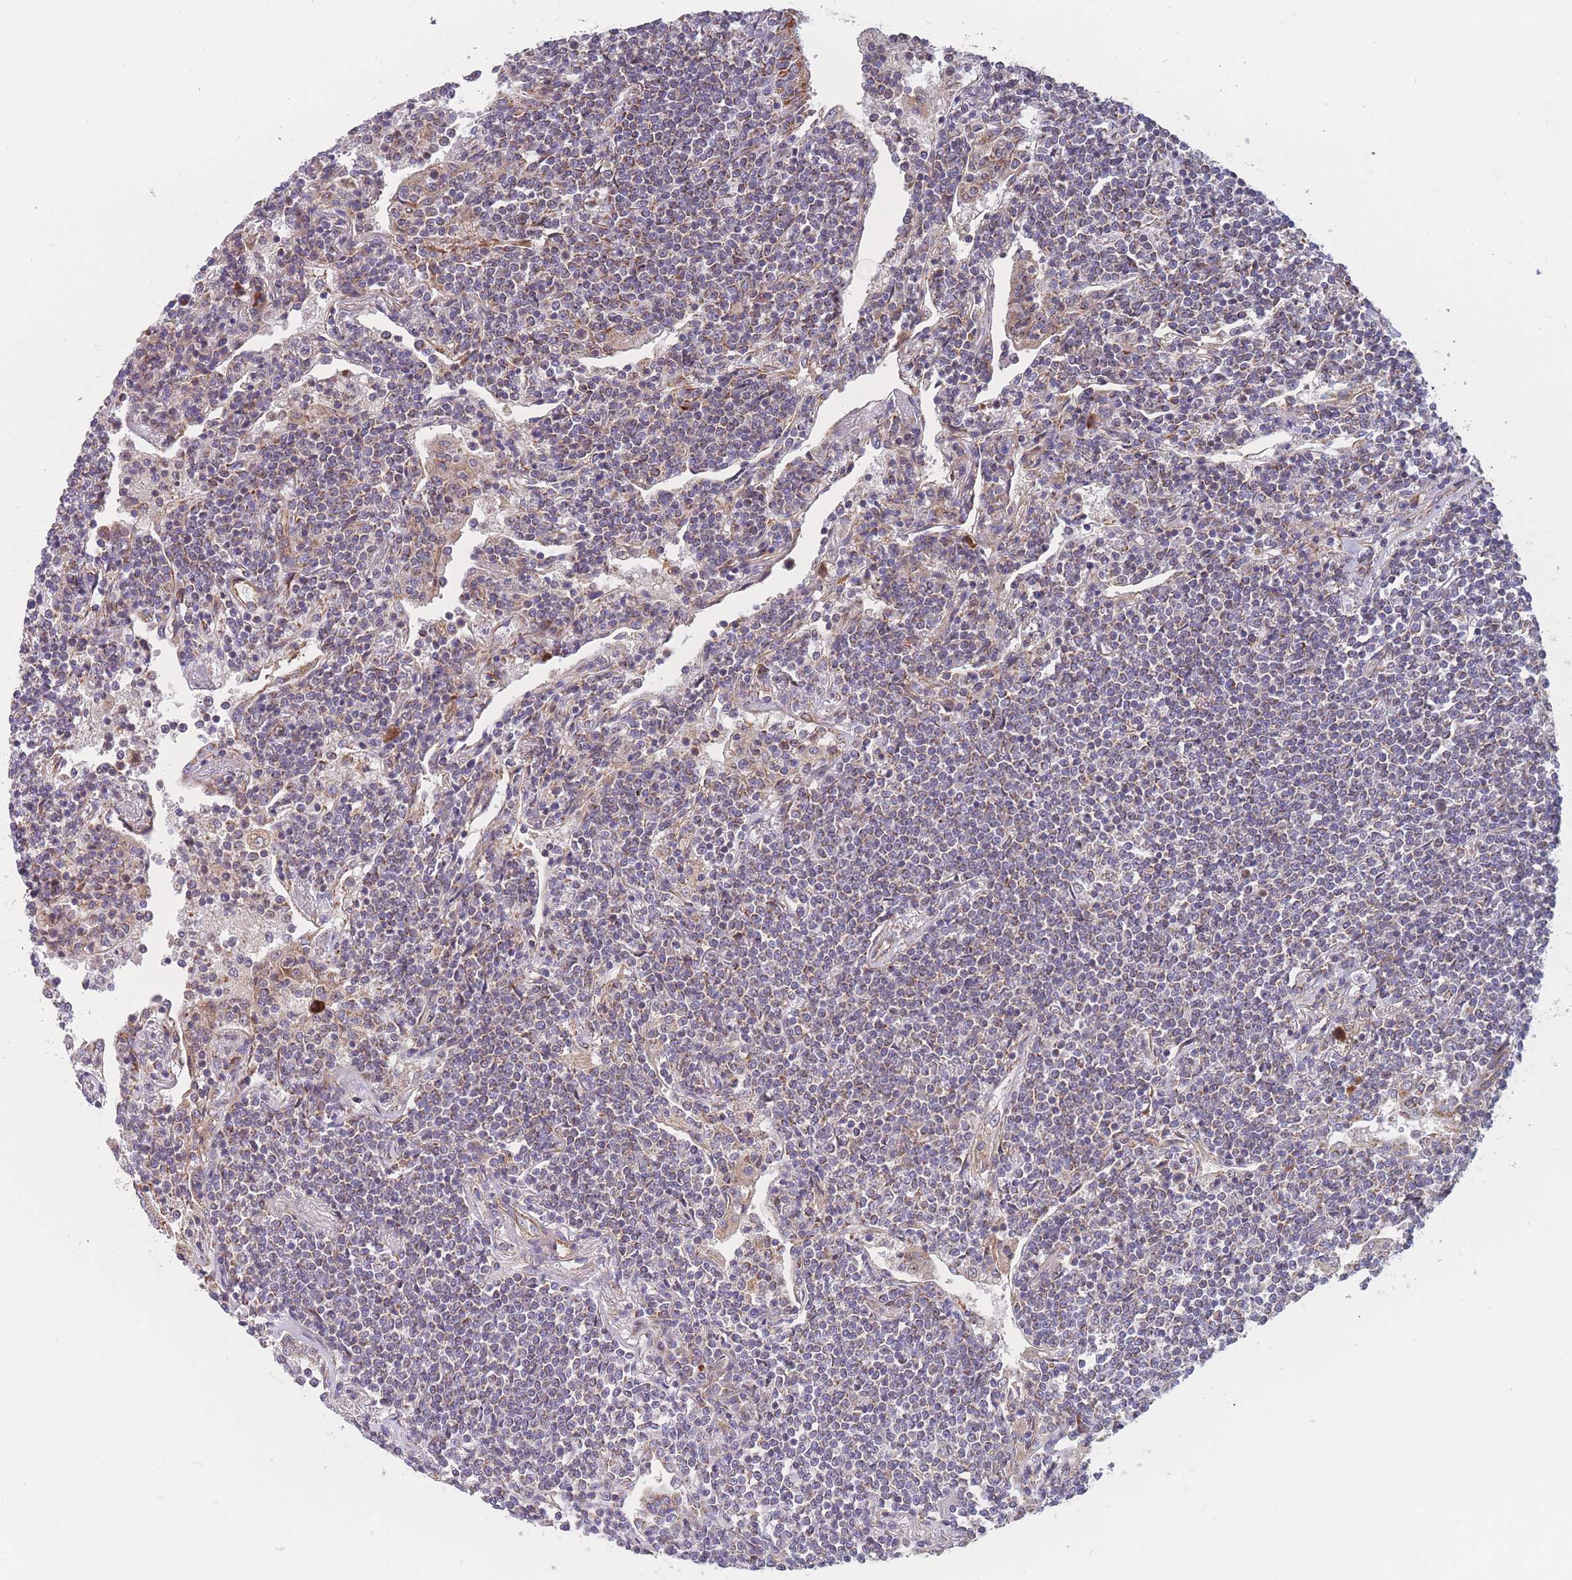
{"staining": {"intensity": "weak", "quantity": "<25%", "location": "cytoplasmic/membranous"}, "tissue": "lymphoma", "cell_type": "Tumor cells", "image_type": "cancer", "snomed": [{"axis": "morphology", "description": "Malignant lymphoma, non-Hodgkin's type, Low grade"}, {"axis": "topography", "description": "Lung"}], "caption": "Lymphoma was stained to show a protein in brown. There is no significant expression in tumor cells.", "gene": "MTRES1", "patient": {"sex": "female", "age": 71}}